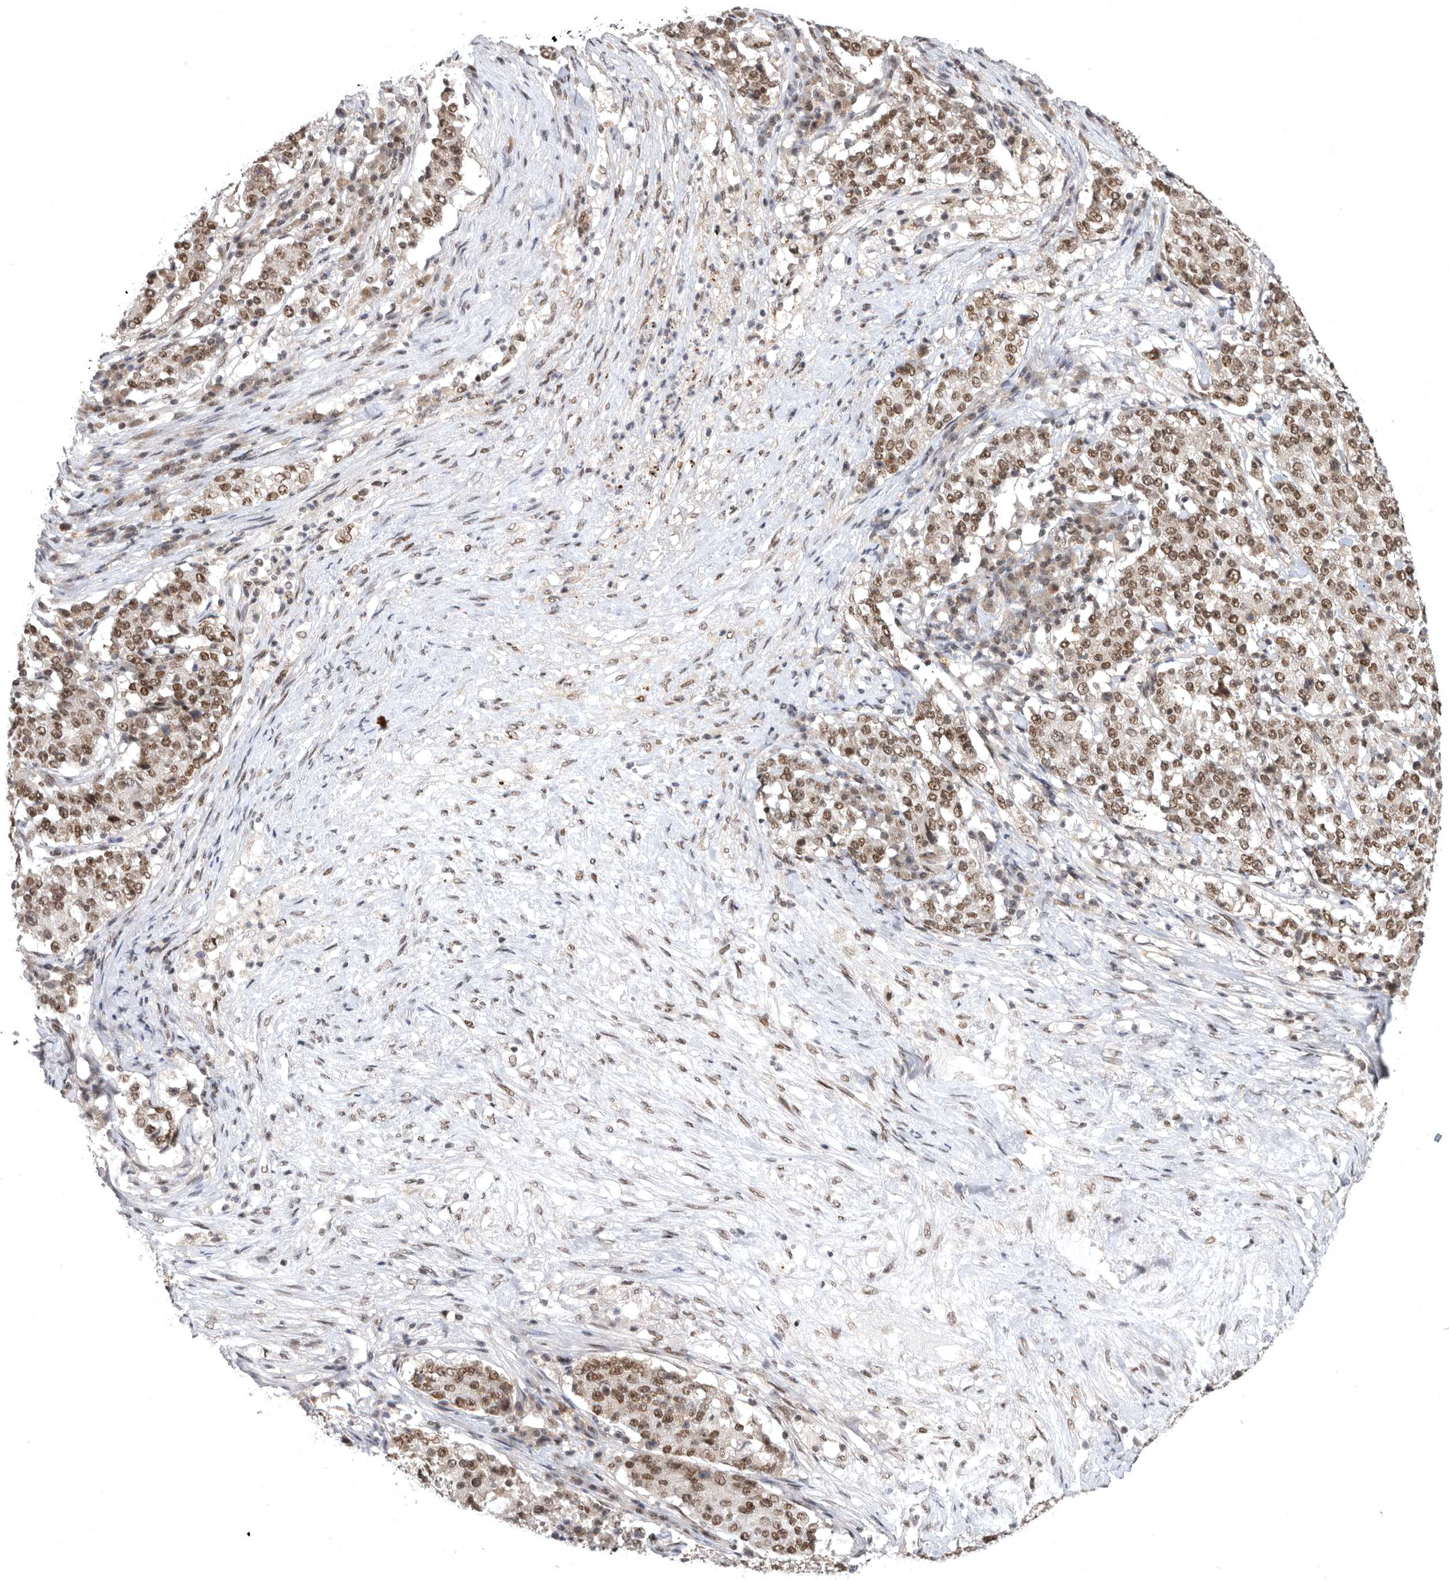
{"staining": {"intensity": "moderate", "quantity": ">75%", "location": "nuclear"}, "tissue": "stomach cancer", "cell_type": "Tumor cells", "image_type": "cancer", "snomed": [{"axis": "morphology", "description": "Adenocarcinoma, NOS"}, {"axis": "topography", "description": "Stomach"}], "caption": "High-power microscopy captured an immunohistochemistry (IHC) micrograph of stomach cancer (adenocarcinoma), revealing moderate nuclear expression in approximately >75% of tumor cells. (Stains: DAB (3,3'-diaminobenzidine) in brown, nuclei in blue, Microscopy: brightfield microscopy at high magnification).", "gene": "ZNF830", "patient": {"sex": "male", "age": 59}}